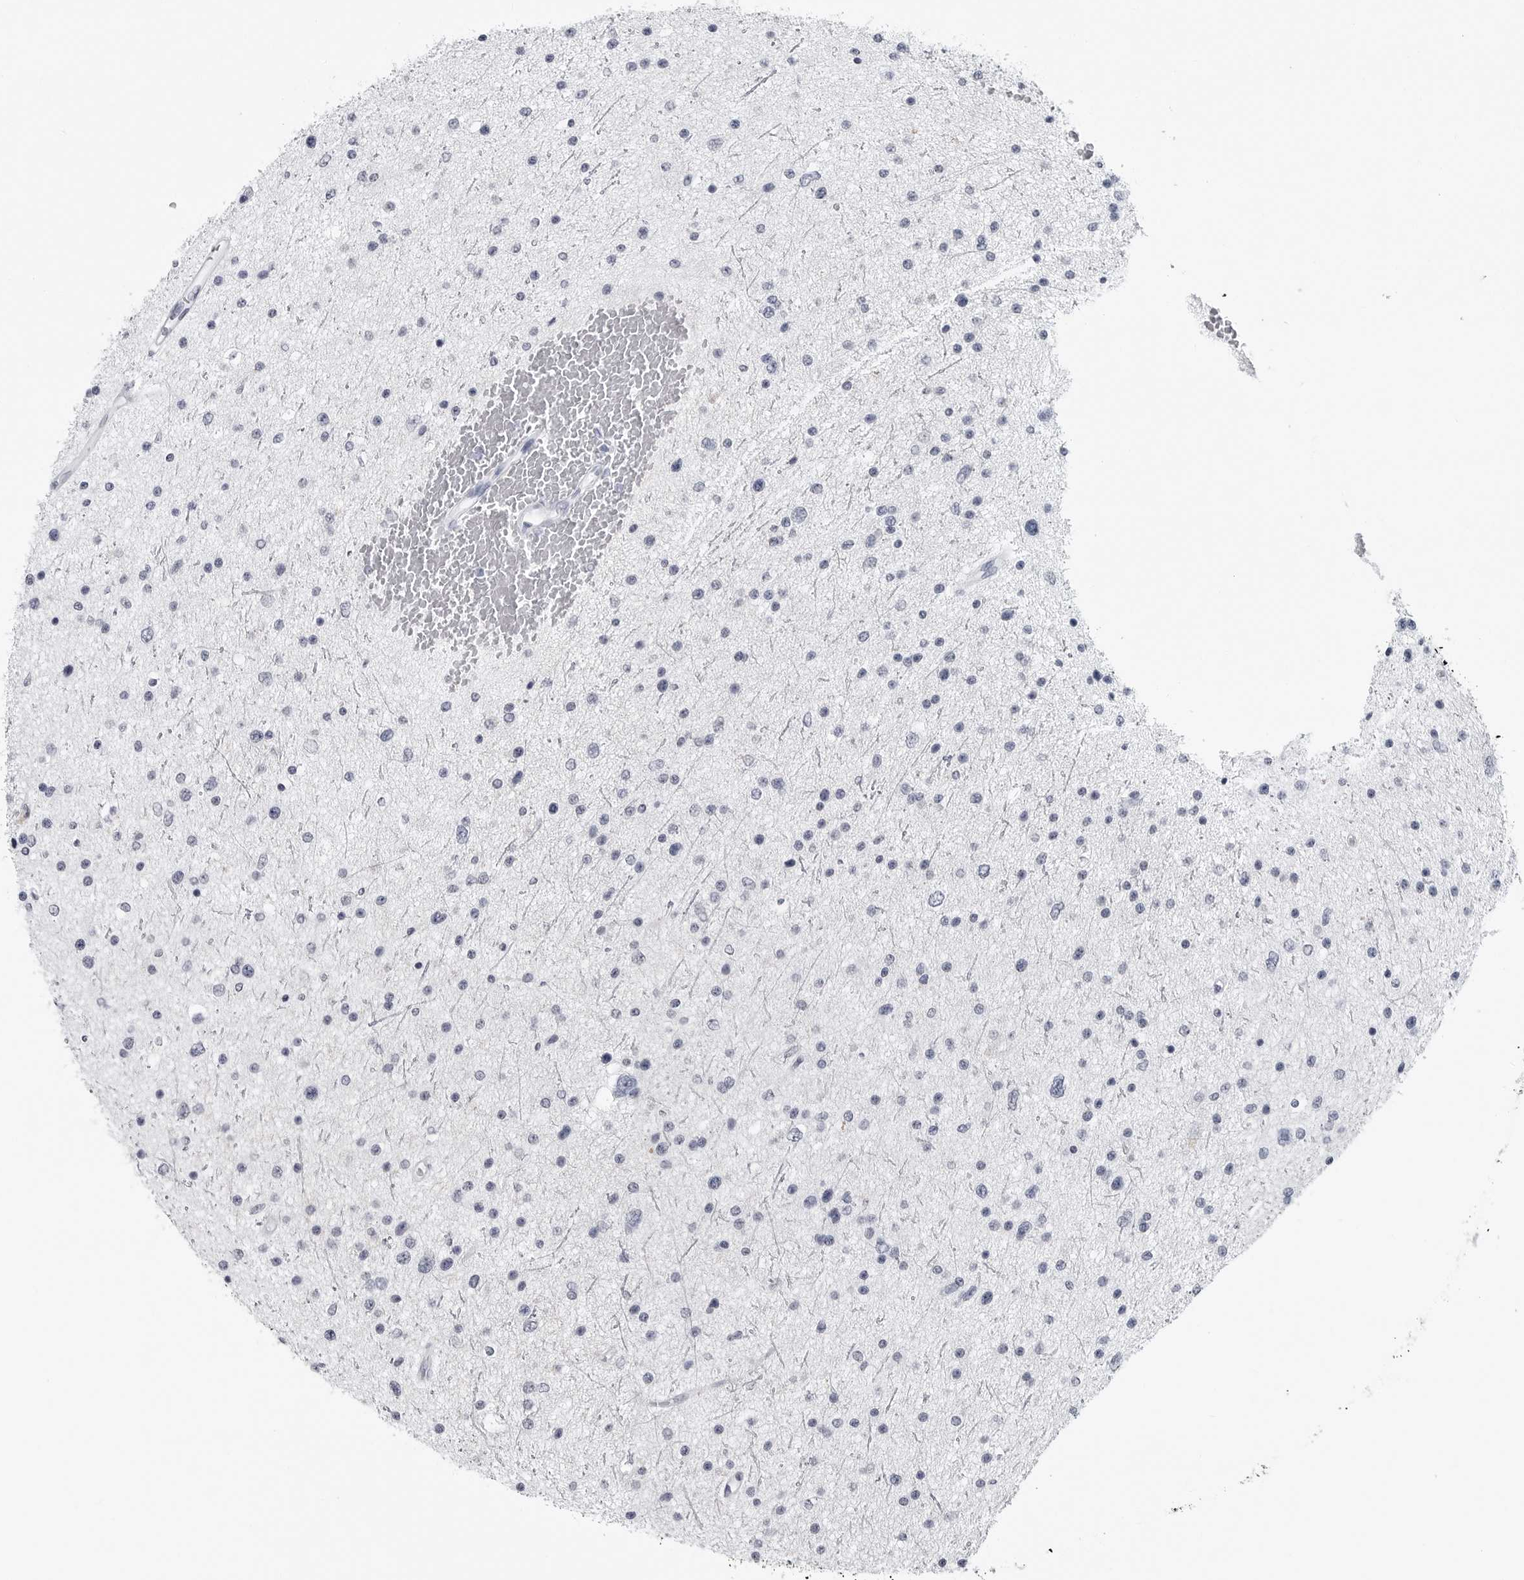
{"staining": {"intensity": "negative", "quantity": "none", "location": "none"}, "tissue": "glioma", "cell_type": "Tumor cells", "image_type": "cancer", "snomed": [{"axis": "morphology", "description": "Glioma, malignant, Low grade"}, {"axis": "topography", "description": "Brain"}], "caption": "Human glioma stained for a protein using immunohistochemistry (IHC) shows no staining in tumor cells.", "gene": "AMPD1", "patient": {"sex": "female", "age": 37}}